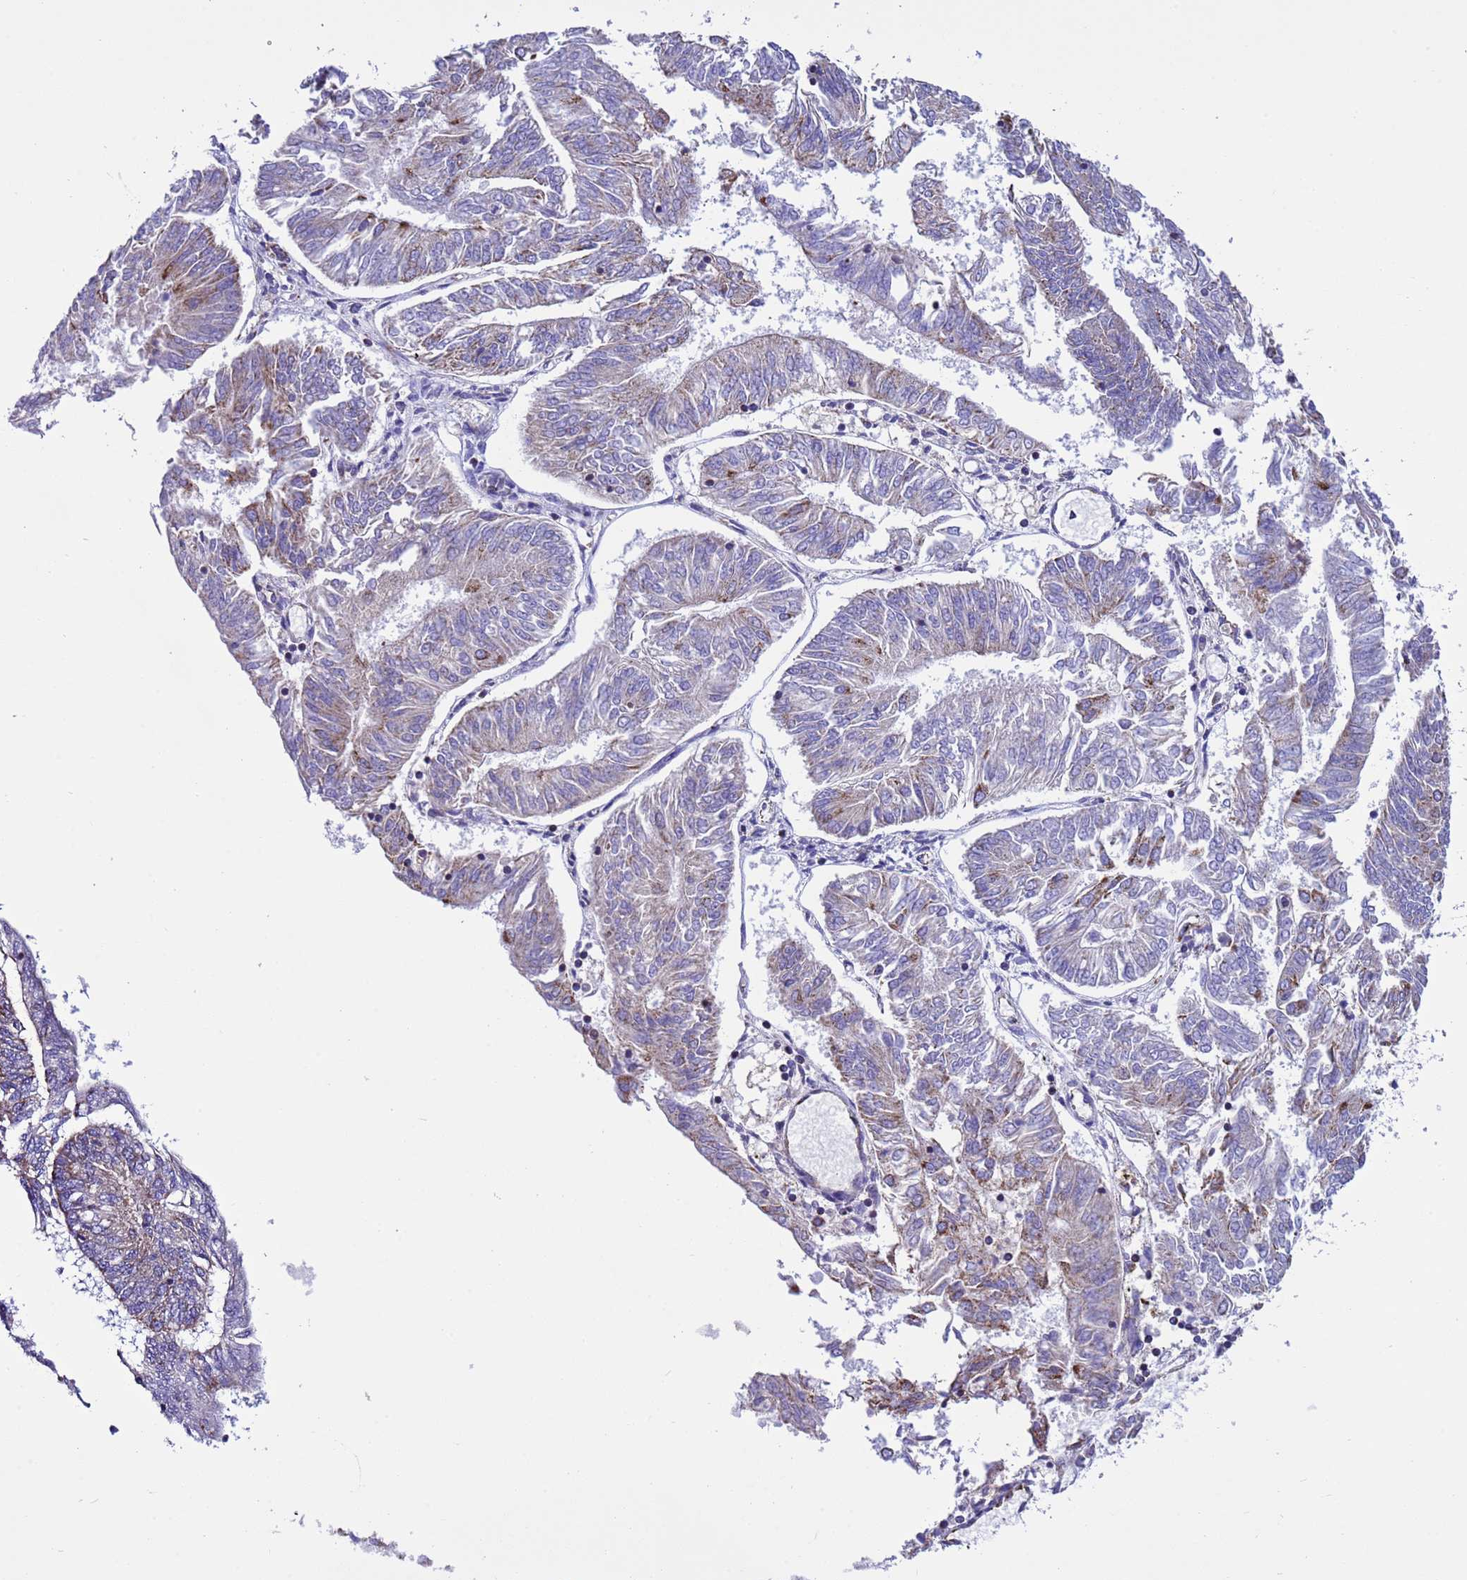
{"staining": {"intensity": "weak", "quantity": "<25%", "location": "cytoplasmic/membranous"}, "tissue": "endometrial cancer", "cell_type": "Tumor cells", "image_type": "cancer", "snomed": [{"axis": "morphology", "description": "Adenocarcinoma, NOS"}, {"axis": "topography", "description": "Endometrium"}], "caption": "Immunohistochemistry (IHC) histopathology image of neoplastic tissue: endometrial adenocarcinoma stained with DAB demonstrates no significant protein expression in tumor cells.", "gene": "CCDC191", "patient": {"sex": "female", "age": 58}}